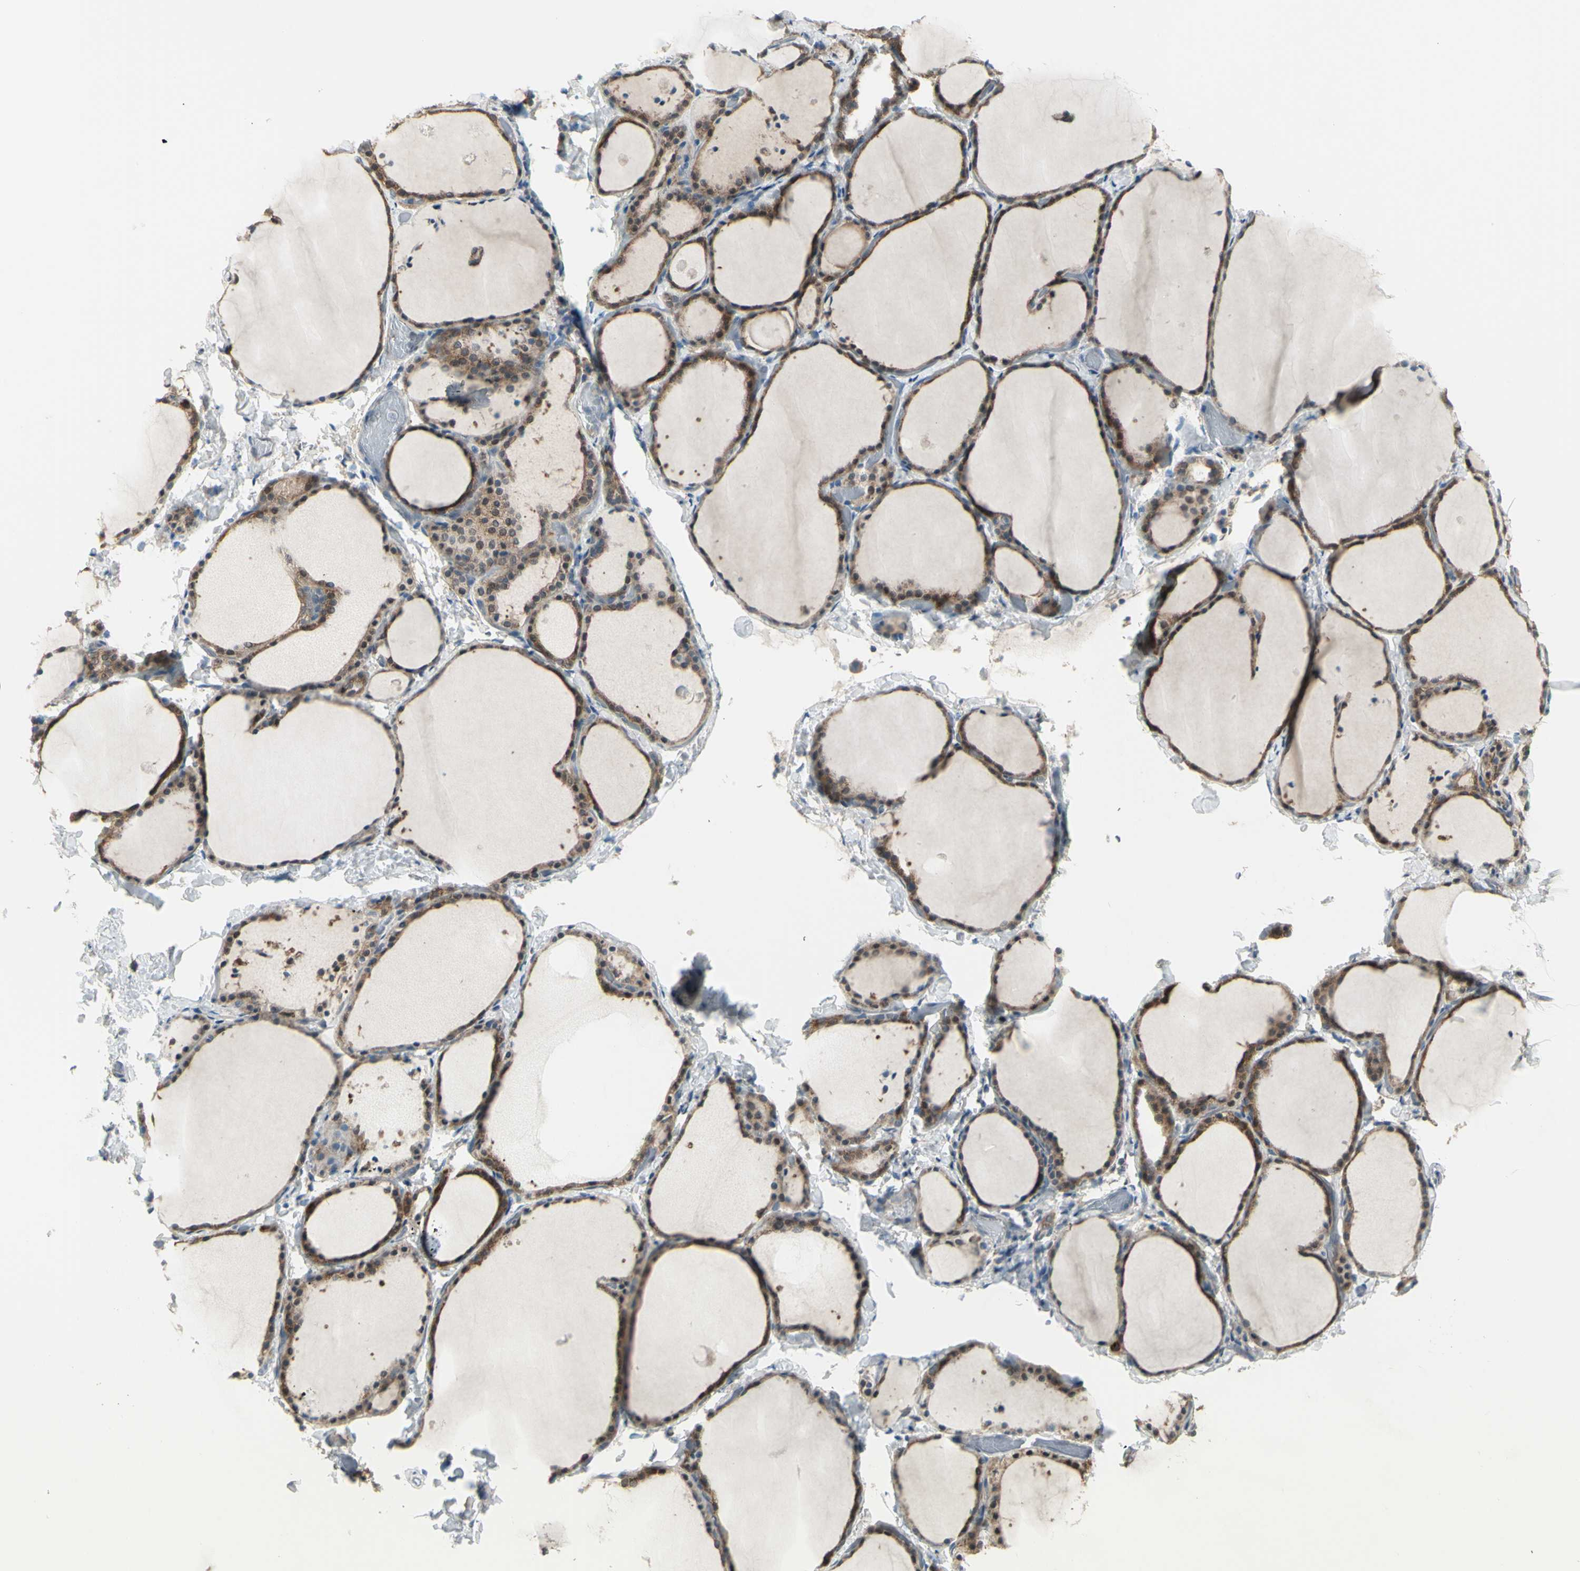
{"staining": {"intensity": "moderate", "quantity": "25%-75%", "location": "cytoplasmic/membranous,nuclear"}, "tissue": "thyroid gland", "cell_type": "Glandular cells", "image_type": "normal", "snomed": [{"axis": "morphology", "description": "Normal tissue, NOS"}, {"axis": "morphology", "description": "Papillary adenocarcinoma, NOS"}, {"axis": "topography", "description": "Thyroid gland"}], "caption": "Protein analysis of normal thyroid gland demonstrates moderate cytoplasmic/membranous,nuclear expression in approximately 25%-75% of glandular cells. The protein of interest is stained brown, and the nuclei are stained in blue (DAB (3,3'-diaminobenzidine) IHC with brightfield microscopy, high magnification).", "gene": "NAXD", "patient": {"sex": "female", "age": 30}}